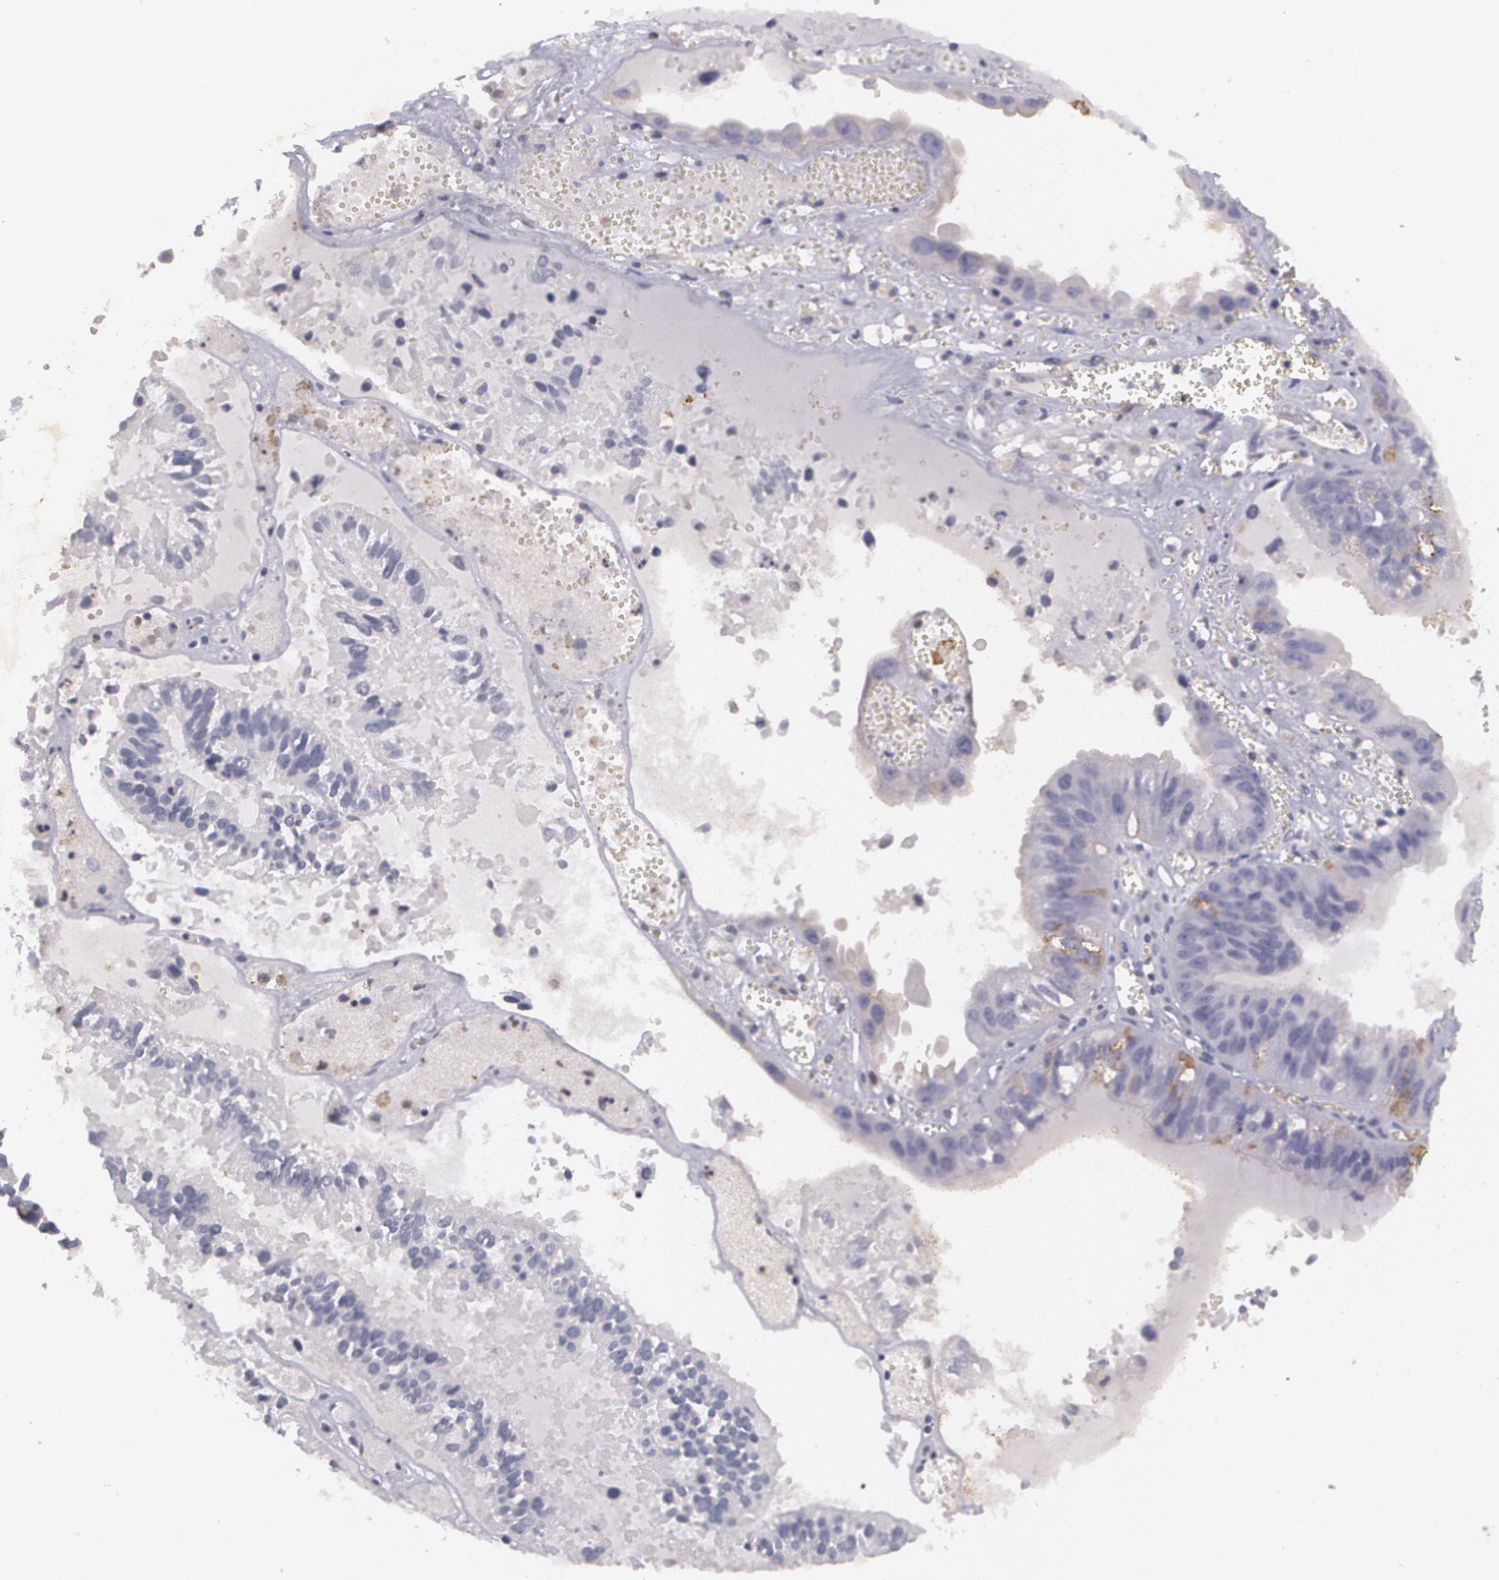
{"staining": {"intensity": "negative", "quantity": "none", "location": "none"}, "tissue": "ovarian cancer", "cell_type": "Tumor cells", "image_type": "cancer", "snomed": [{"axis": "morphology", "description": "Carcinoma, endometroid"}, {"axis": "topography", "description": "Ovary"}], "caption": "A high-resolution histopathology image shows immunohistochemistry (IHC) staining of ovarian cancer, which displays no significant expression in tumor cells. The staining is performed using DAB (3,3'-diaminobenzidine) brown chromogen with nuclei counter-stained in using hematoxylin.", "gene": "KCNA4", "patient": {"sex": "female", "age": 85}}